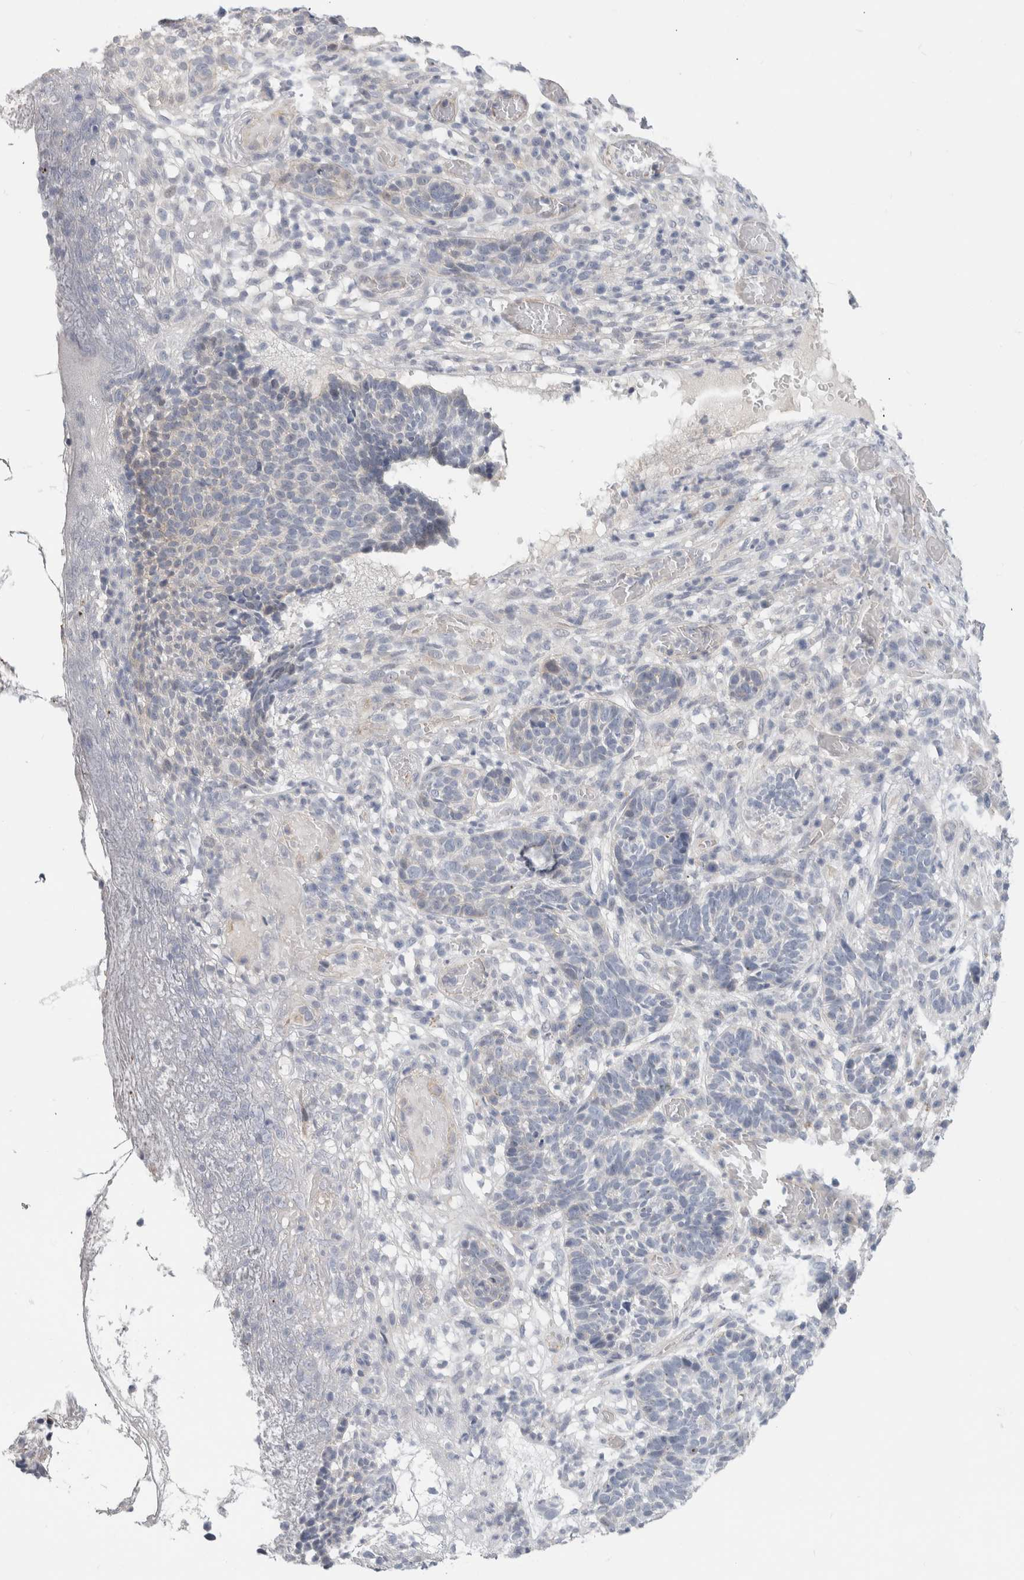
{"staining": {"intensity": "negative", "quantity": "none", "location": "none"}, "tissue": "skin cancer", "cell_type": "Tumor cells", "image_type": "cancer", "snomed": [{"axis": "morphology", "description": "Basal cell carcinoma"}, {"axis": "topography", "description": "Skin"}], "caption": "The photomicrograph demonstrates no significant staining in tumor cells of basal cell carcinoma (skin). Nuclei are stained in blue.", "gene": "AFP", "patient": {"sex": "male", "age": 85}}